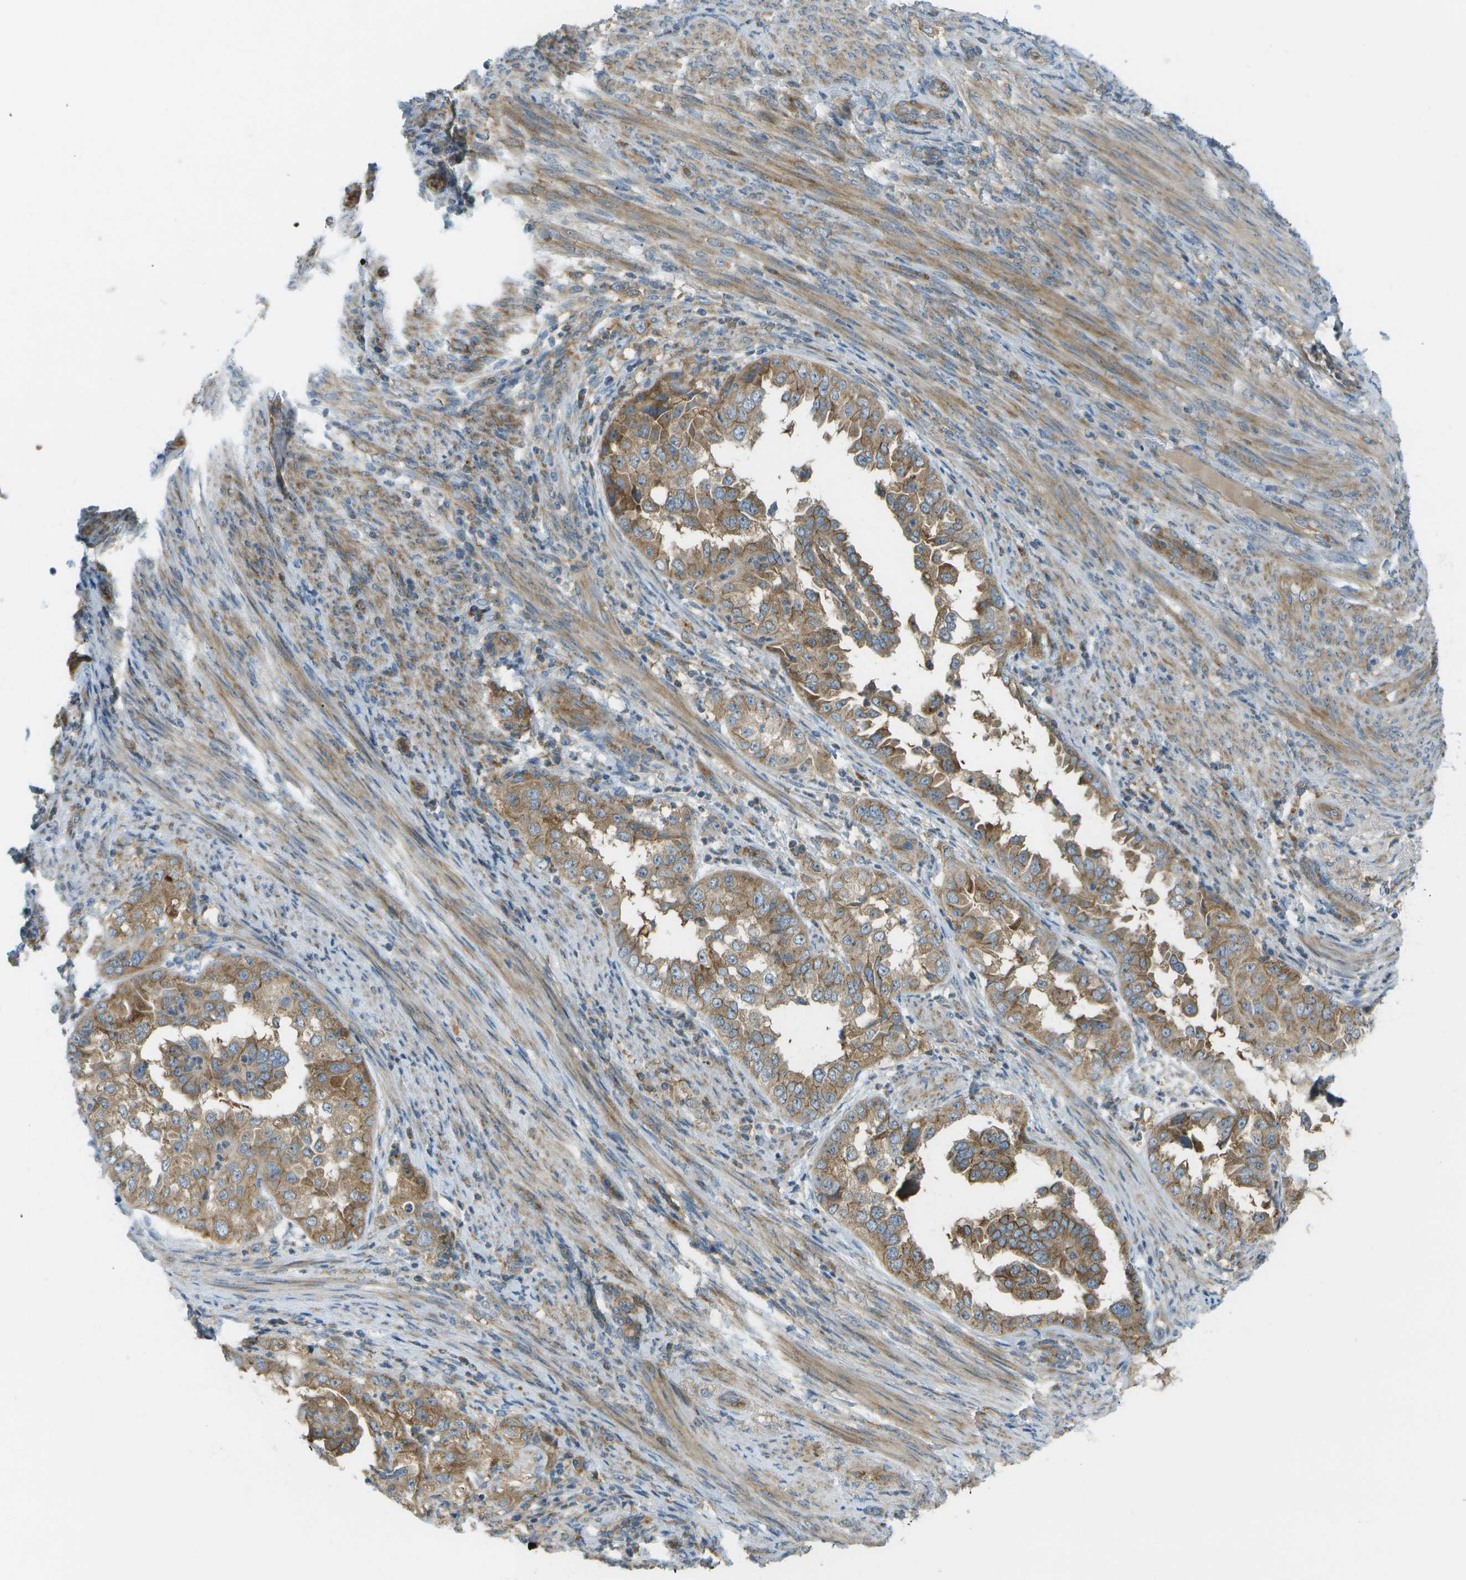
{"staining": {"intensity": "moderate", "quantity": ">75%", "location": "cytoplasmic/membranous"}, "tissue": "endometrial cancer", "cell_type": "Tumor cells", "image_type": "cancer", "snomed": [{"axis": "morphology", "description": "Adenocarcinoma, NOS"}, {"axis": "topography", "description": "Endometrium"}], "caption": "Protein expression analysis of endometrial cancer (adenocarcinoma) displays moderate cytoplasmic/membranous staining in about >75% of tumor cells. Nuclei are stained in blue.", "gene": "WNK2", "patient": {"sex": "female", "age": 85}}